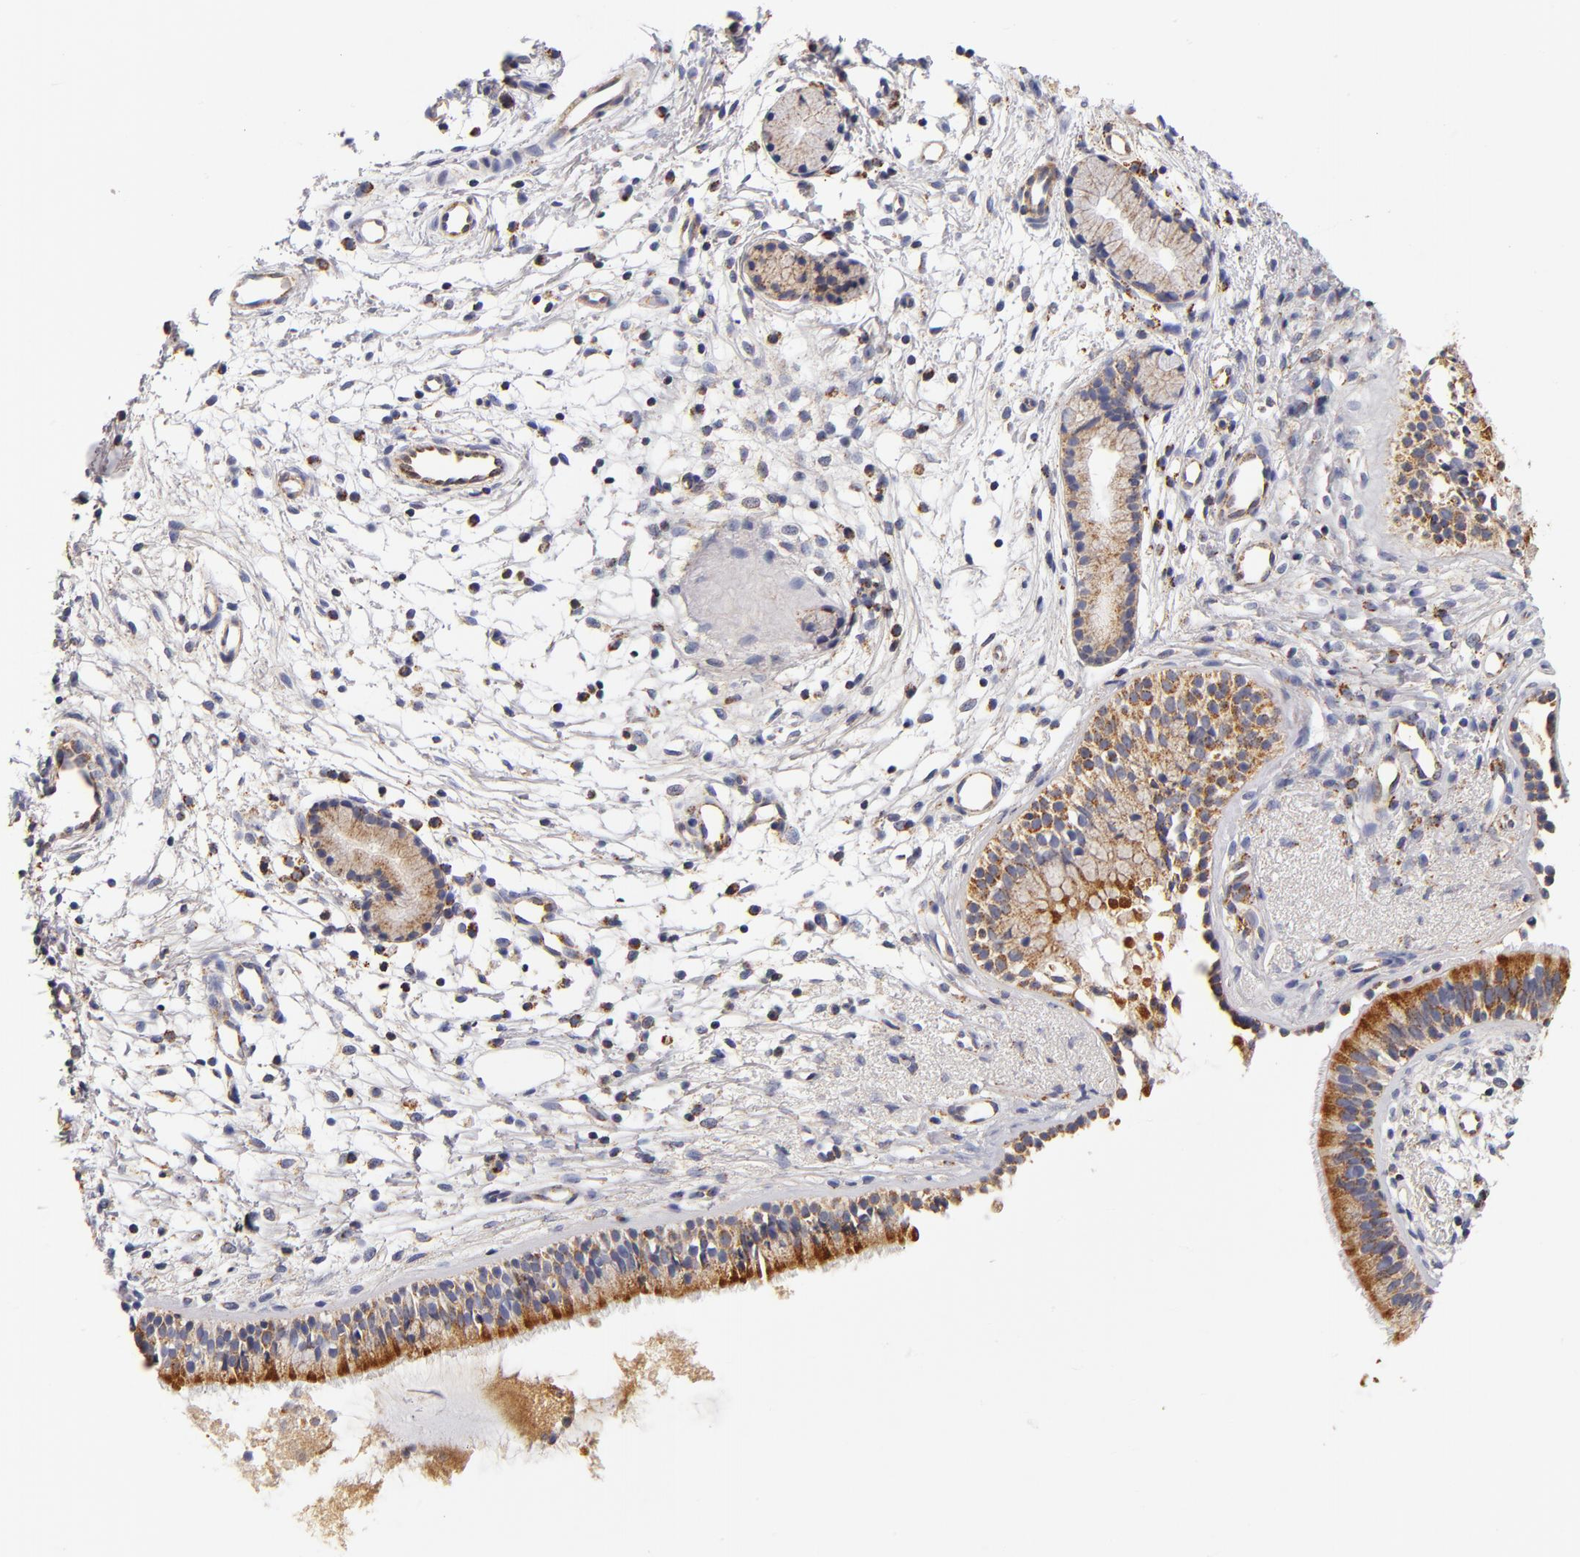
{"staining": {"intensity": "strong", "quantity": ">75%", "location": "cytoplasmic/membranous"}, "tissue": "nasopharynx", "cell_type": "Respiratory epithelial cells", "image_type": "normal", "snomed": [{"axis": "morphology", "description": "Normal tissue, NOS"}, {"axis": "topography", "description": "Nasopharynx"}], "caption": "Unremarkable nasopharynx was stained to show a protein in brown. There is high levels of strong cytoplasmic/membranous positivity in approximately >75% of respiratory epithelial cells.", "gene": "ECHS1", "patient": {"sex": "male", "age": 21}}